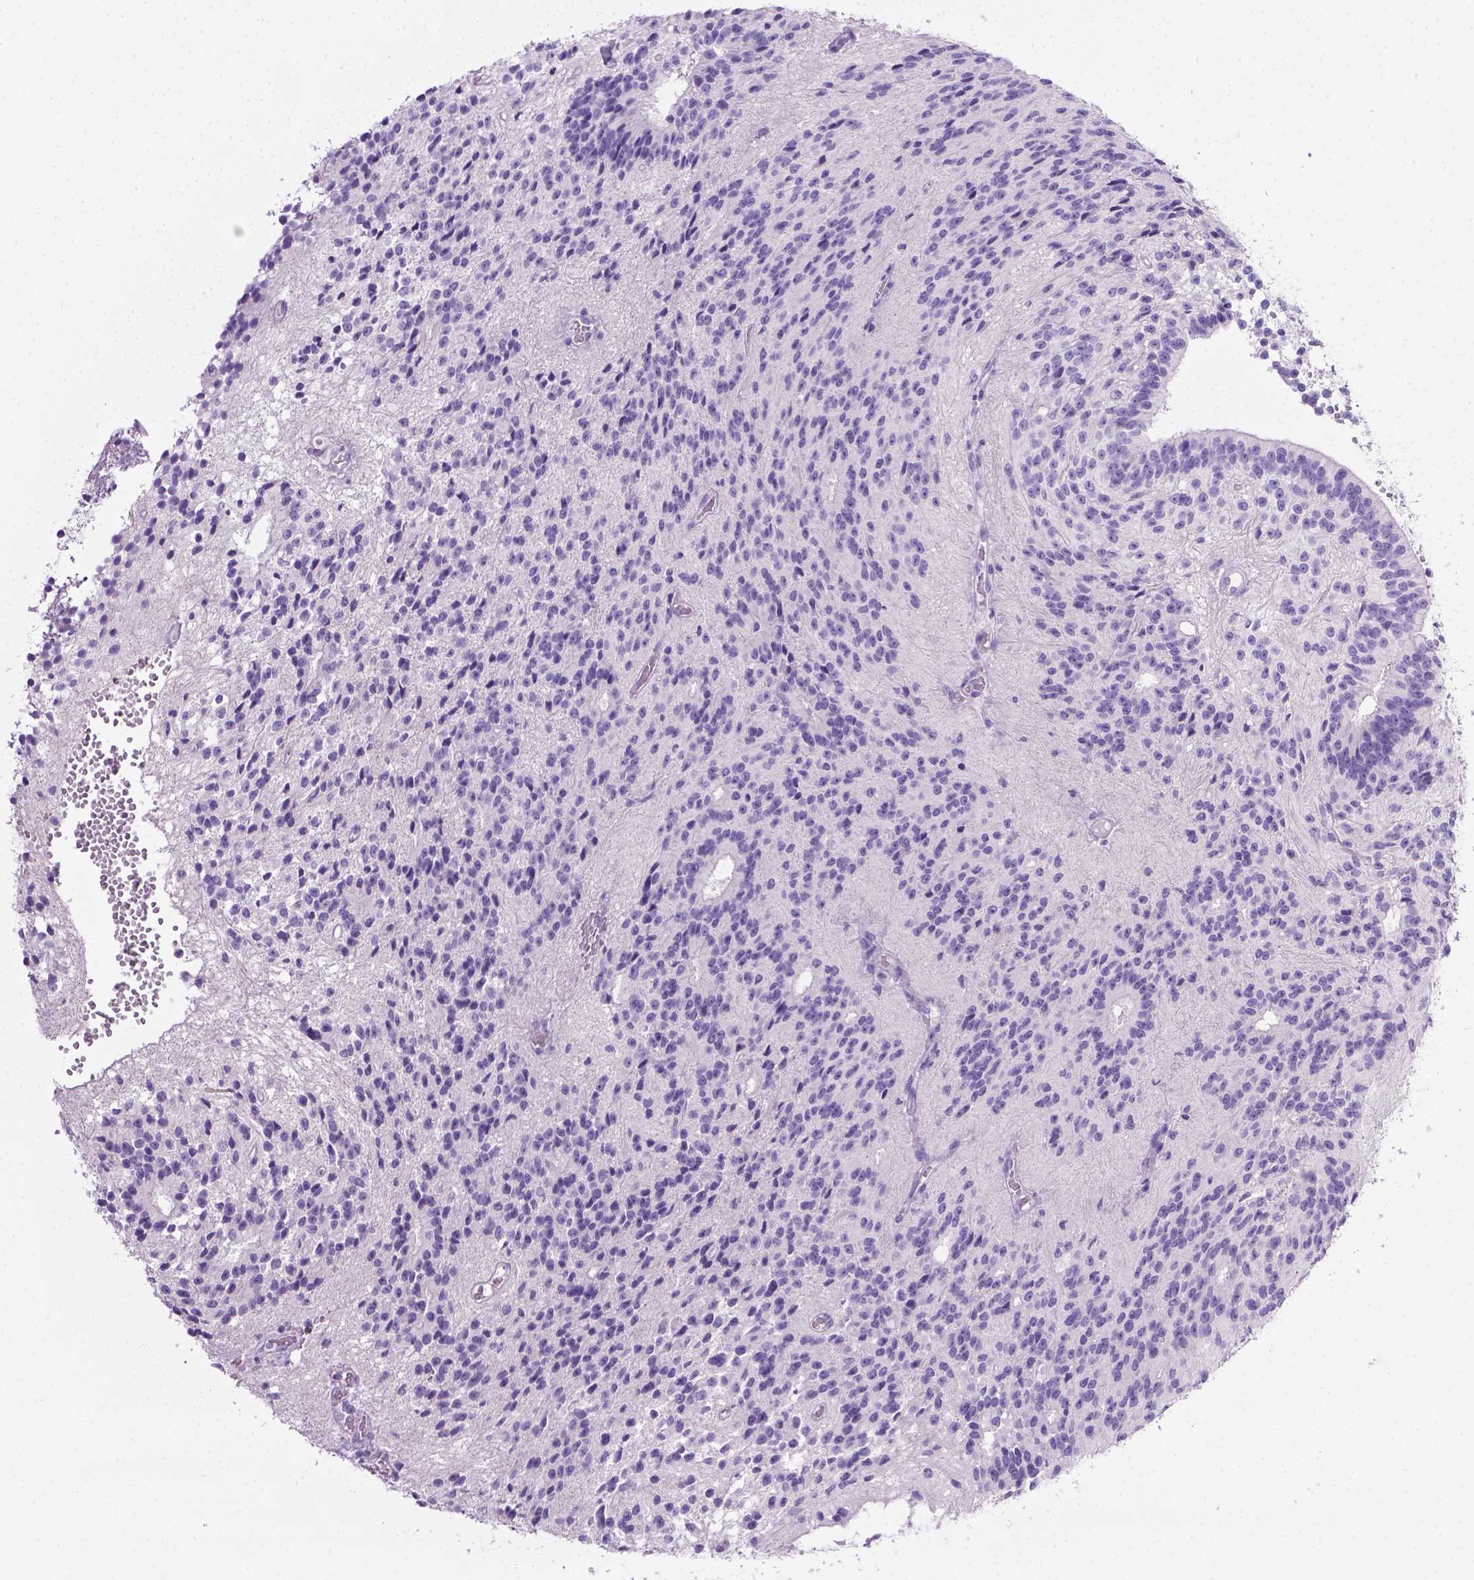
{"staining": {"intensity": "negative", "quantity": "none", "location": "none"}, "tissue": "glioma", "cell_type": "Tumor cells", "image_type": "cancer", "snomed": [{"axis": "morphology", "description": "Glioma, malignant, Low grade"}, {"axis": "topography", "description": "Brain"}], "caption": "Glioma was stained to show a protein in brown. There is no significant expression in tumor cells.", "gene": "LELP1", "patient": {"sex": "male", "age": 31}}